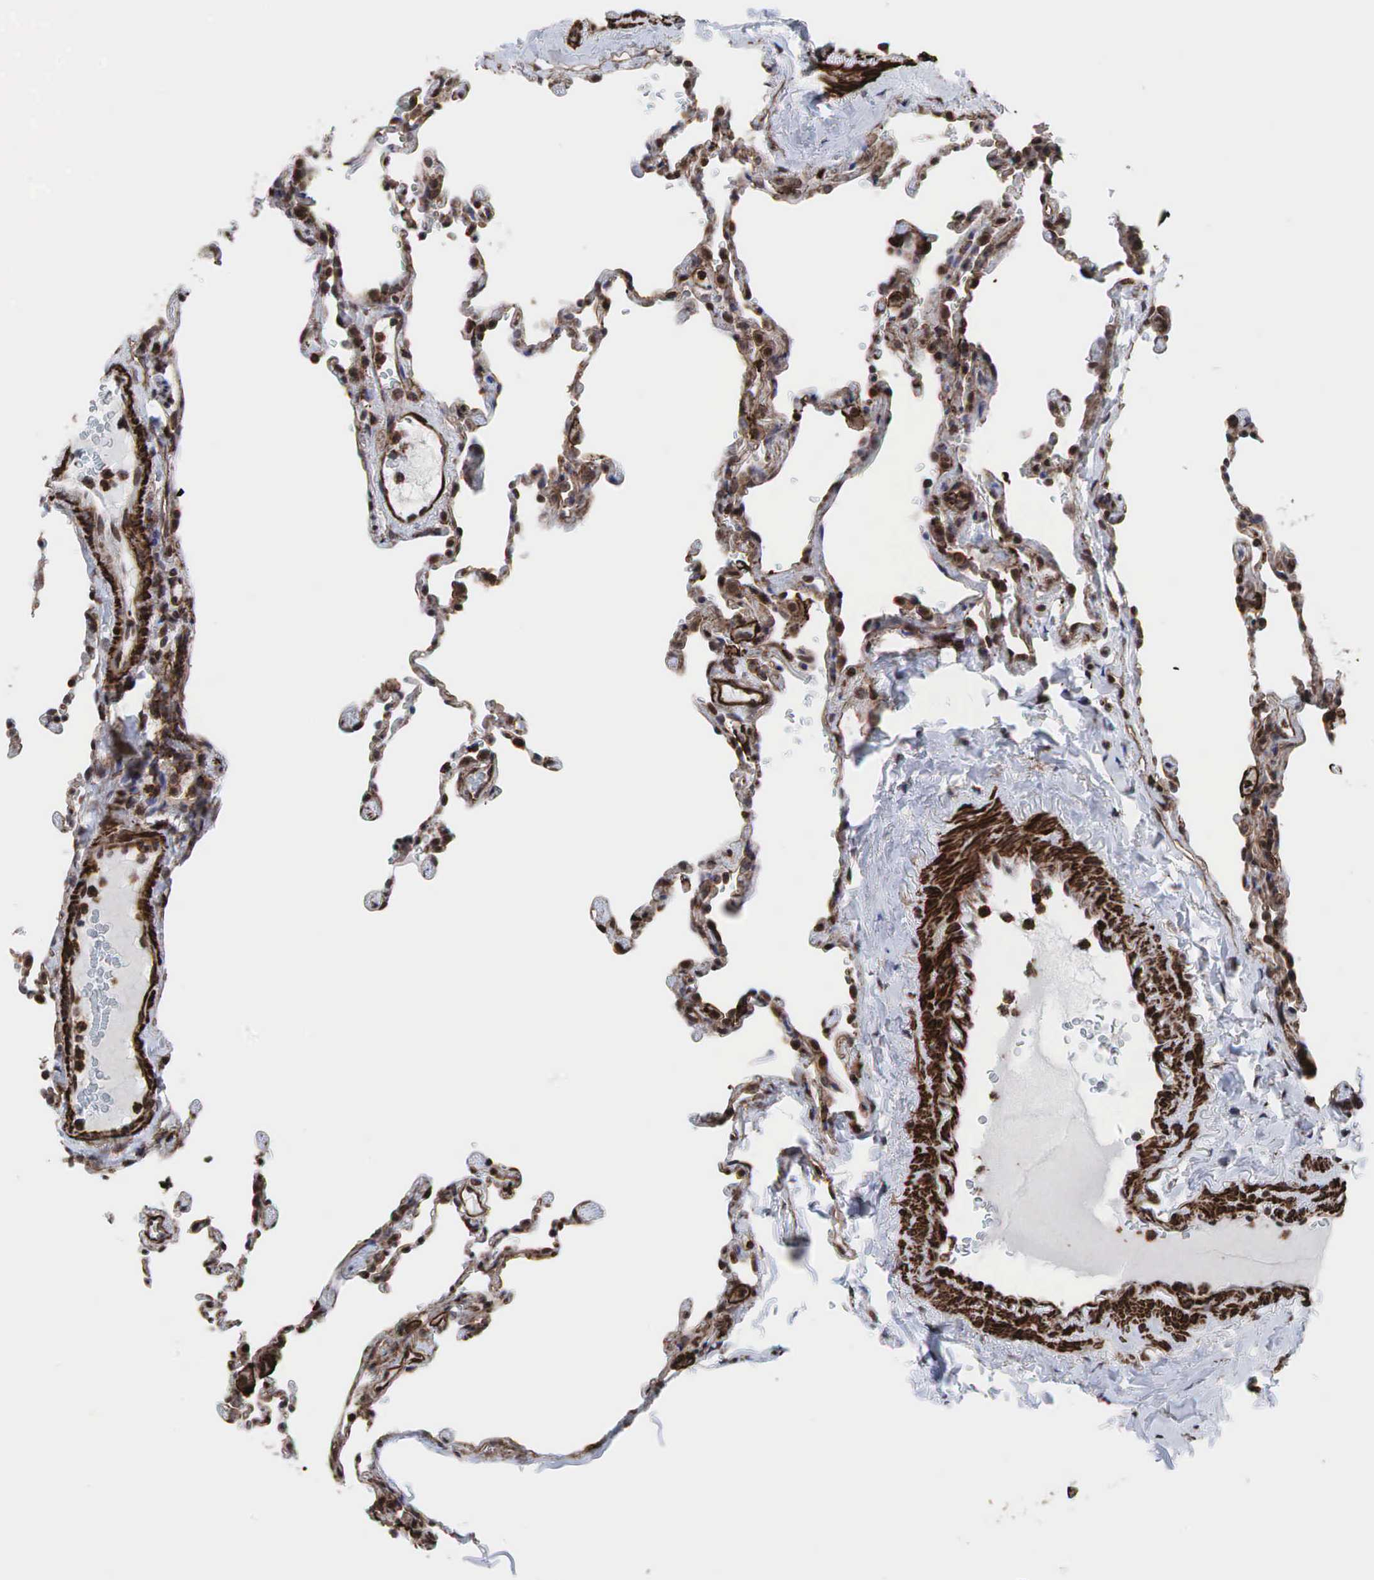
{"staining": {"intensity": "moderate", "quantity": ">75%", "location": "cytoplasmic/membranous,nuclear"}, "tissue": "lung", "cell_type": "Alveolar cells", "image_type": "normal", "snomed": [{"axis": "morphology", "description": "Normal tissue, NOS"}, {"axis": "topography", "description": "Lung"}], "caption": "Lung was stained to show a protein in brown. There is medium levels of moderate cytoplasmic/membranous,nuclear positivity in approximately >75% of alveolar cells. (Stains: DAB (3,3'-diaminobenzidine) in brown, nuclei in blue, Microscopy: brightfield microscopy at high magnification).", "gene": "GPRASP1", "patient": {"sex": "female", "age": 61}}